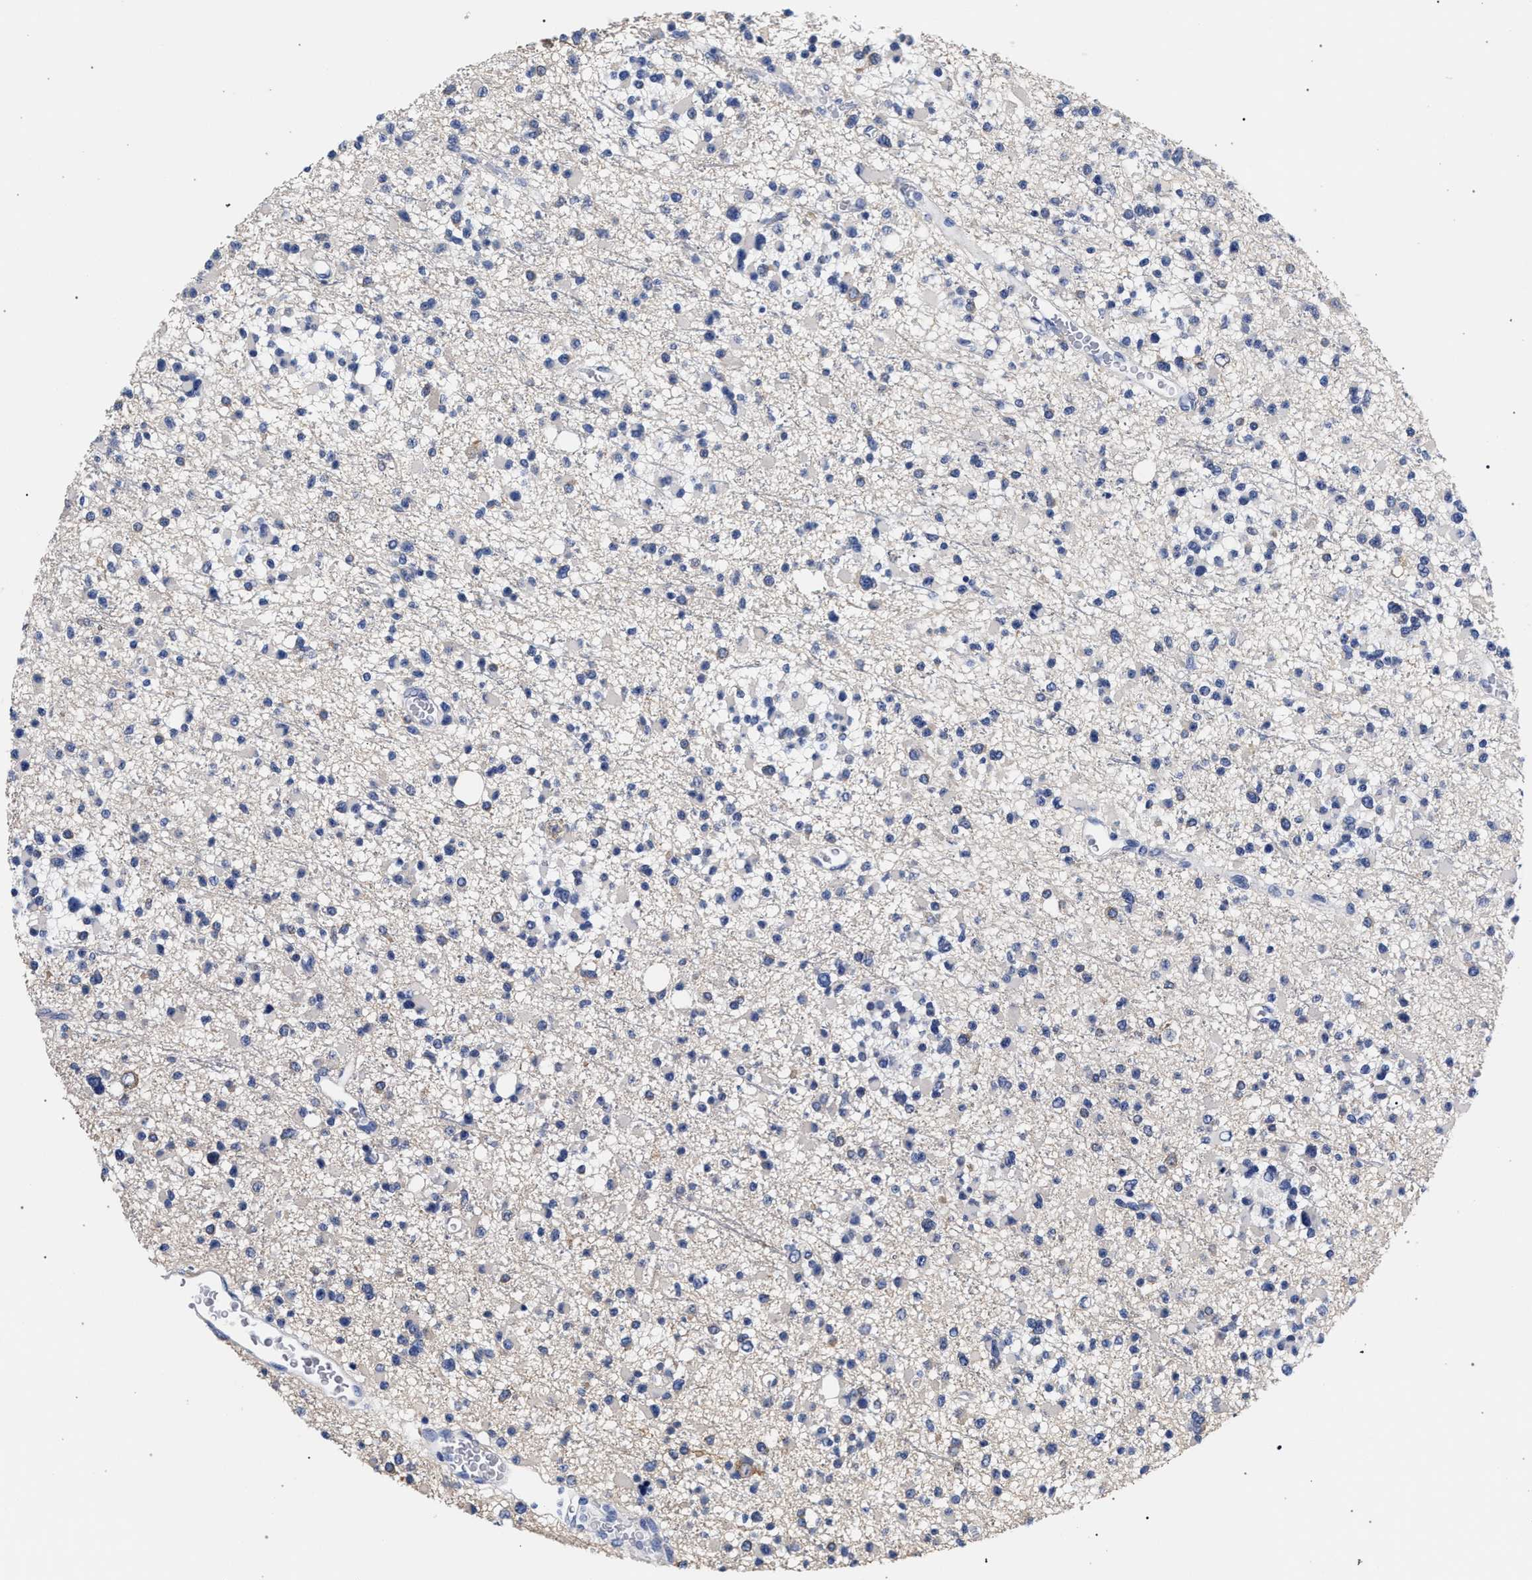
{"staining": {"intensity": "negative", "quantity": "none", "location": "none"}, "tissue": "glioma", "cell_type": "Tumor cells", "image_type": "cancer", "snomed": [{"axis": "morphology", "description": "Glioma, malignant, Low grade"}, {"axis": "topography", "description": "Brain"}], "caption": "There is no significant positivity in tumor cells of malignant glioma (low-grade).", "gene": "AKAP4", "patient": {"sex": "female", "age": 22}}